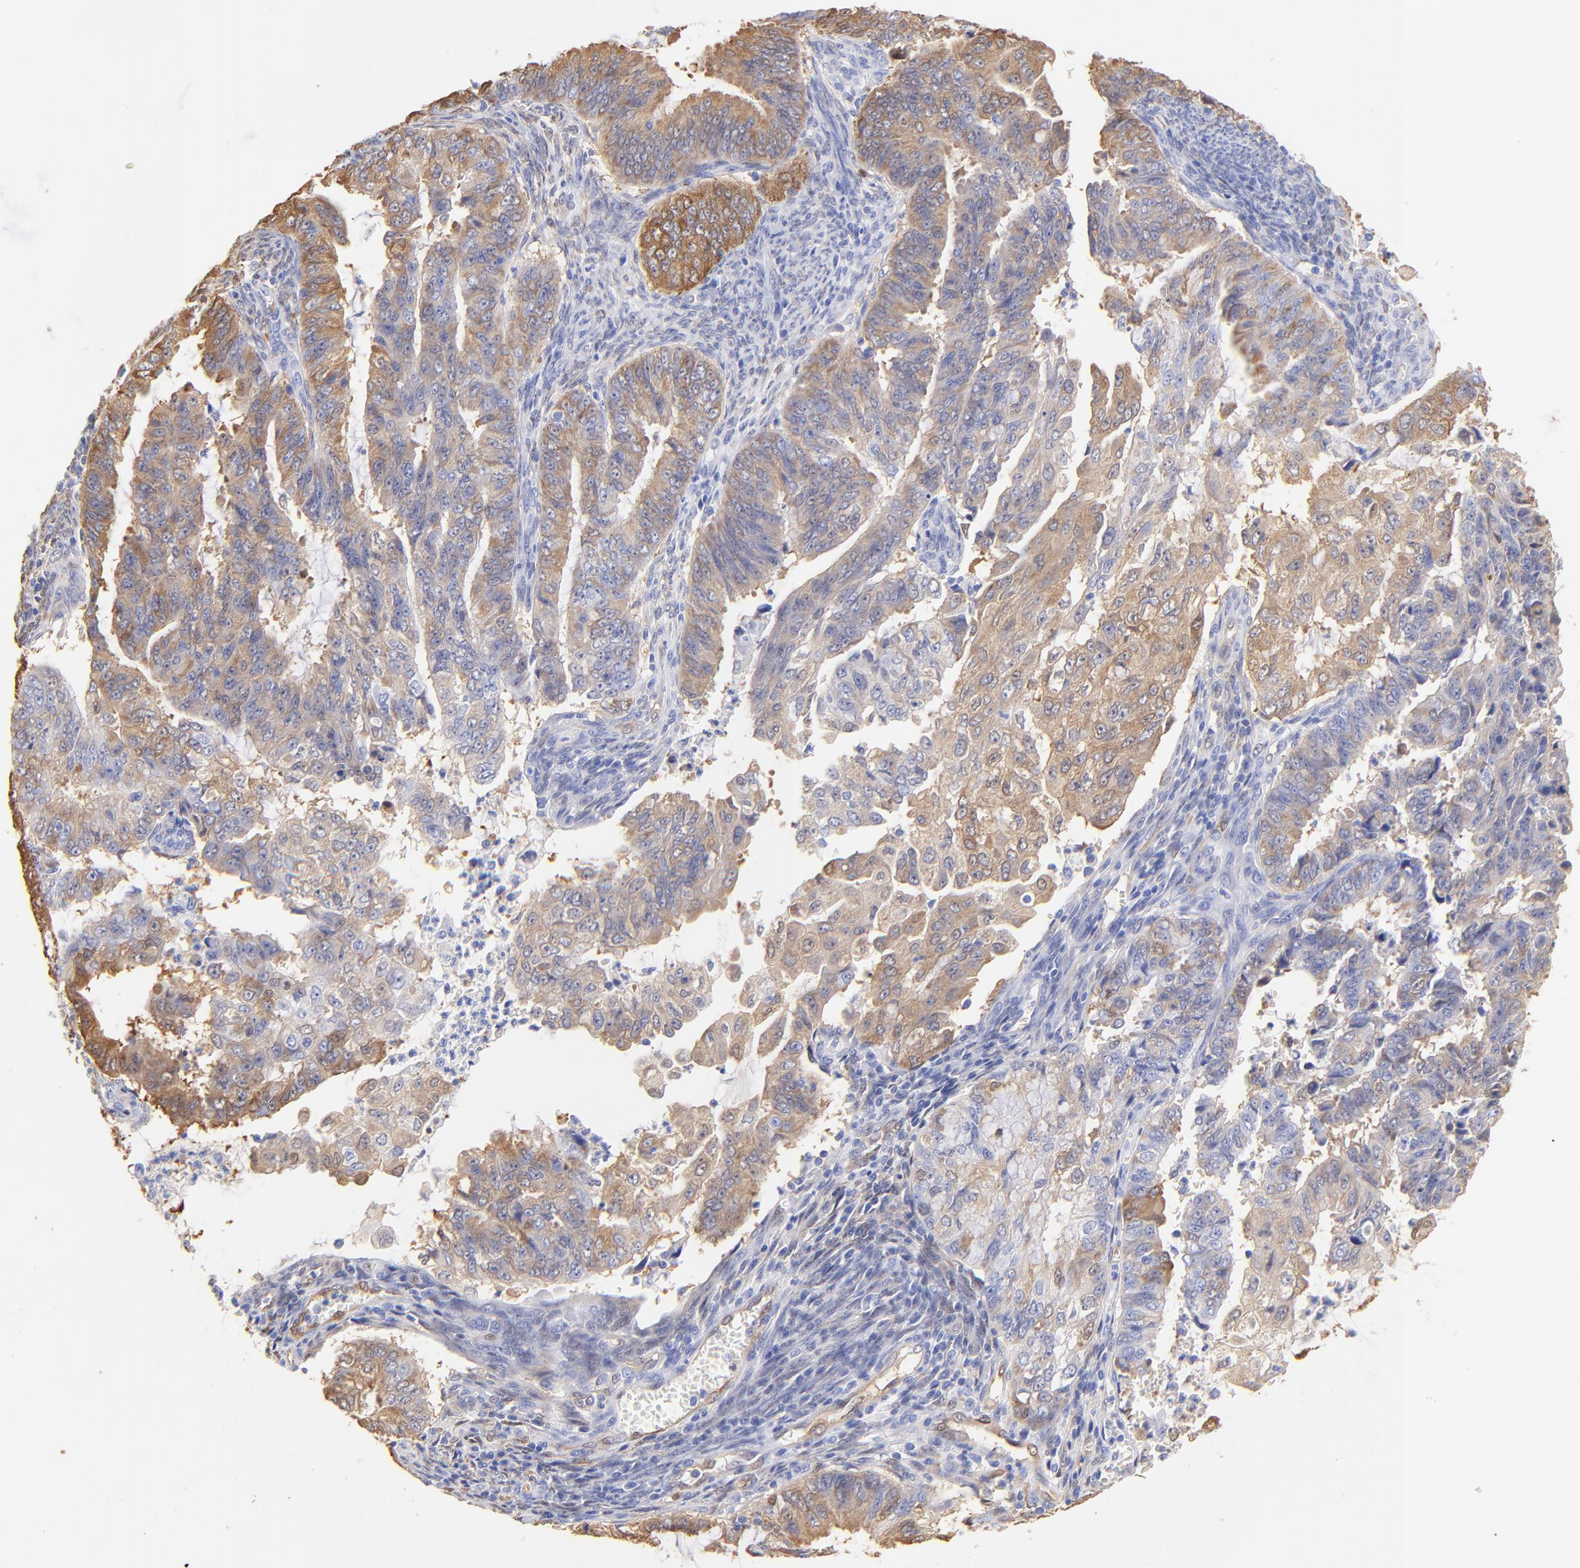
{"staining": {"intensity": "weak", "quantity": "25%-75%", "location": "cytoplasmic/membranous"}, "tissue": "endometrial cancer", "cell_type": "Tumor cells", "image_type": "cancer", "snomed": [{"axis": "morphology", "description": "Adenocarcinoma, NOS"}, {"axis": "topography", "description": "Endometrium"}], "caption": "DAB (3,3'-diaminobenzidine) immunohistochemical staining of human adenocarcinoma (endometrial) exhibits weak cytoplasmic/membranous protein staining in approximately 25%-75% of tumor cells.", "gene": "ALDH1A1", "patient": {"sex": "female", "age": 75}}